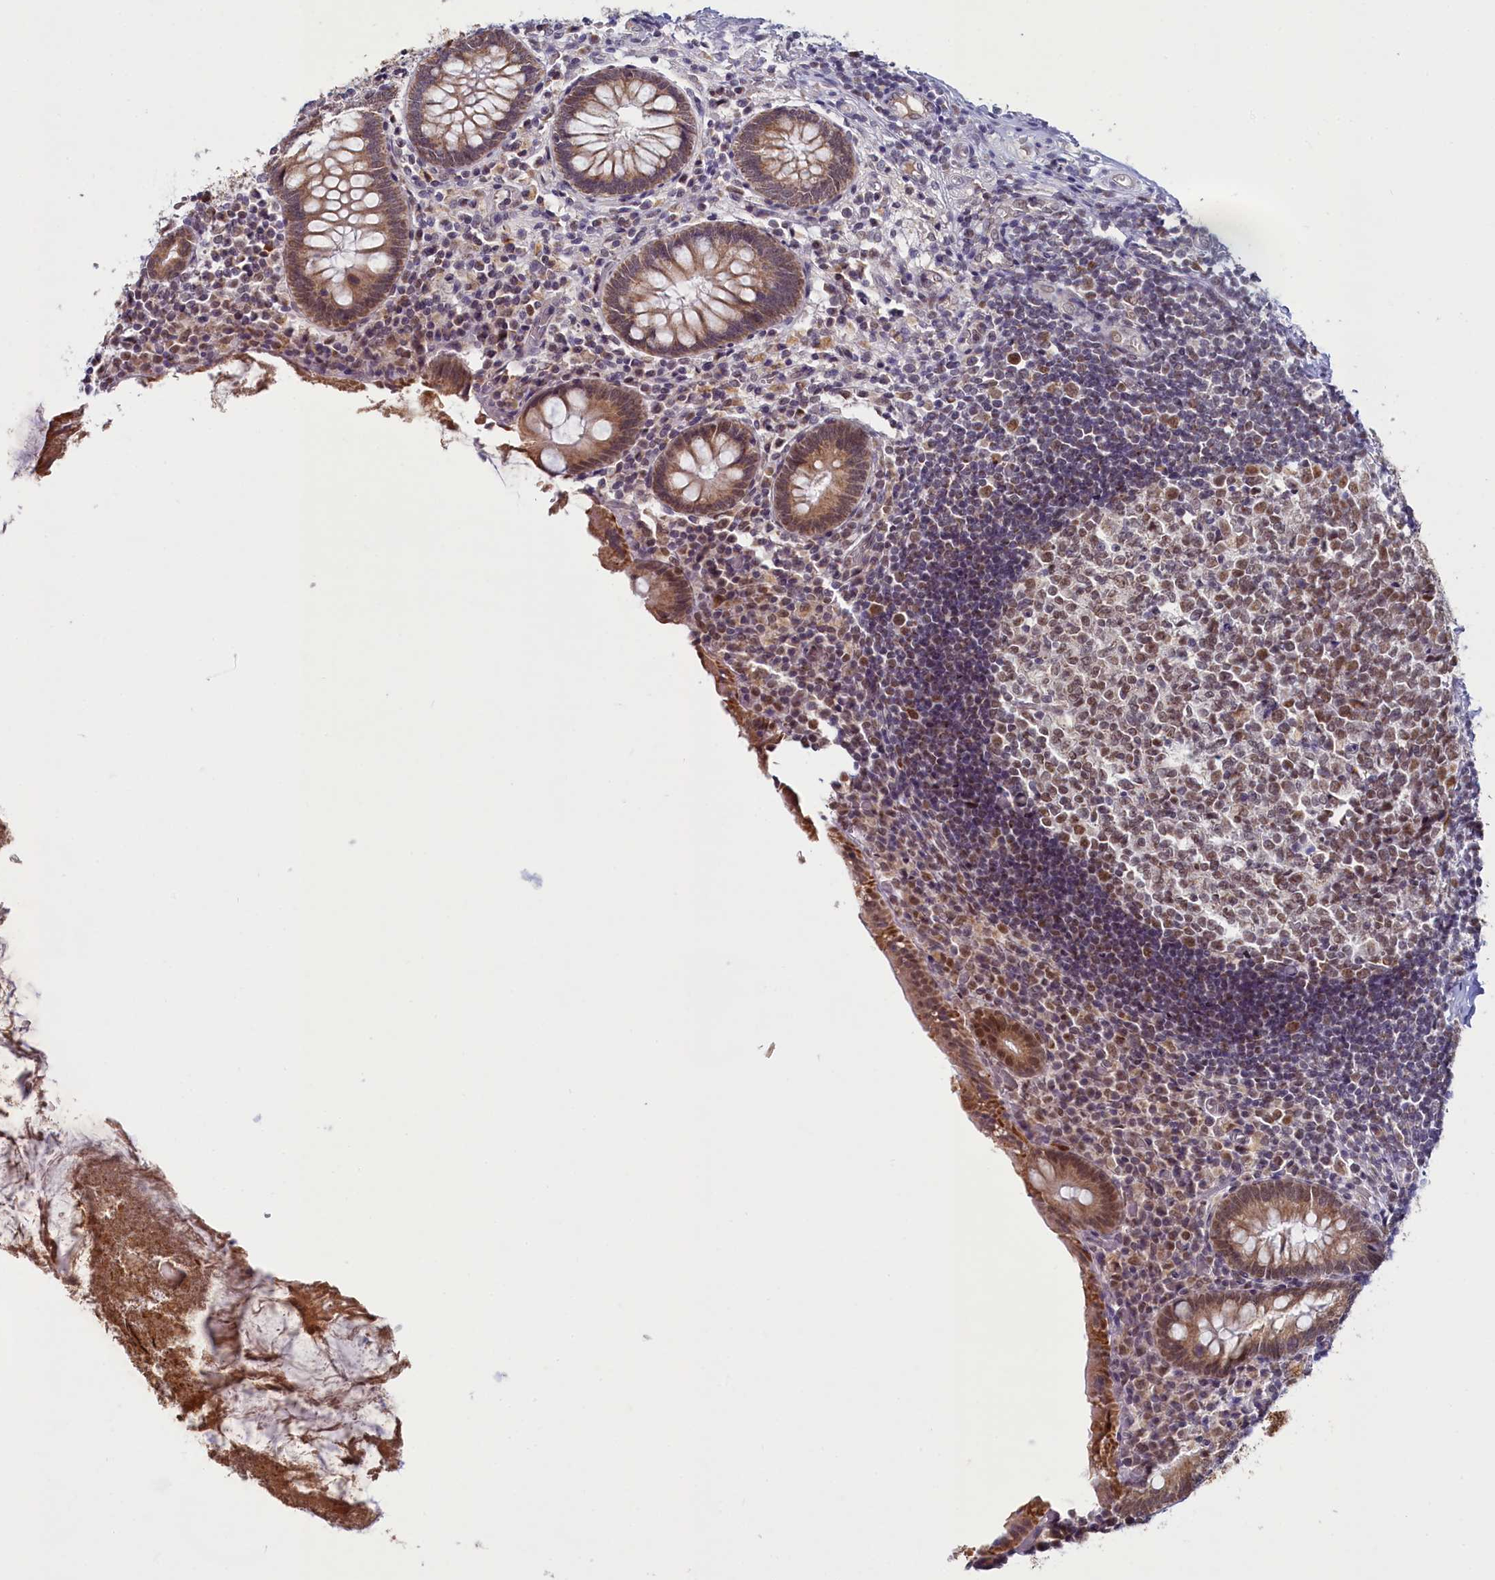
{"staining": {"intensity": "moderate", "quantity": ">75%", "location": "cytoplasmic/membranous,nuclear"}, "tissue": "appendix", "cell_type": "Glandular cells", "image_type": "normal", "snomed": [{"axis": "morphology", "description": "Normal tissue, NOS"}, {"axis": "topography", "description": "Appendix"}], "caption": "This is a histology image of IHC staining of benign appendix, which shows moderate positivity in the cytoplasmic/membranous,nuclear of glandular cells.", "gene": "PPHLN1", "patient": {"sex": "female", "age": 17}}